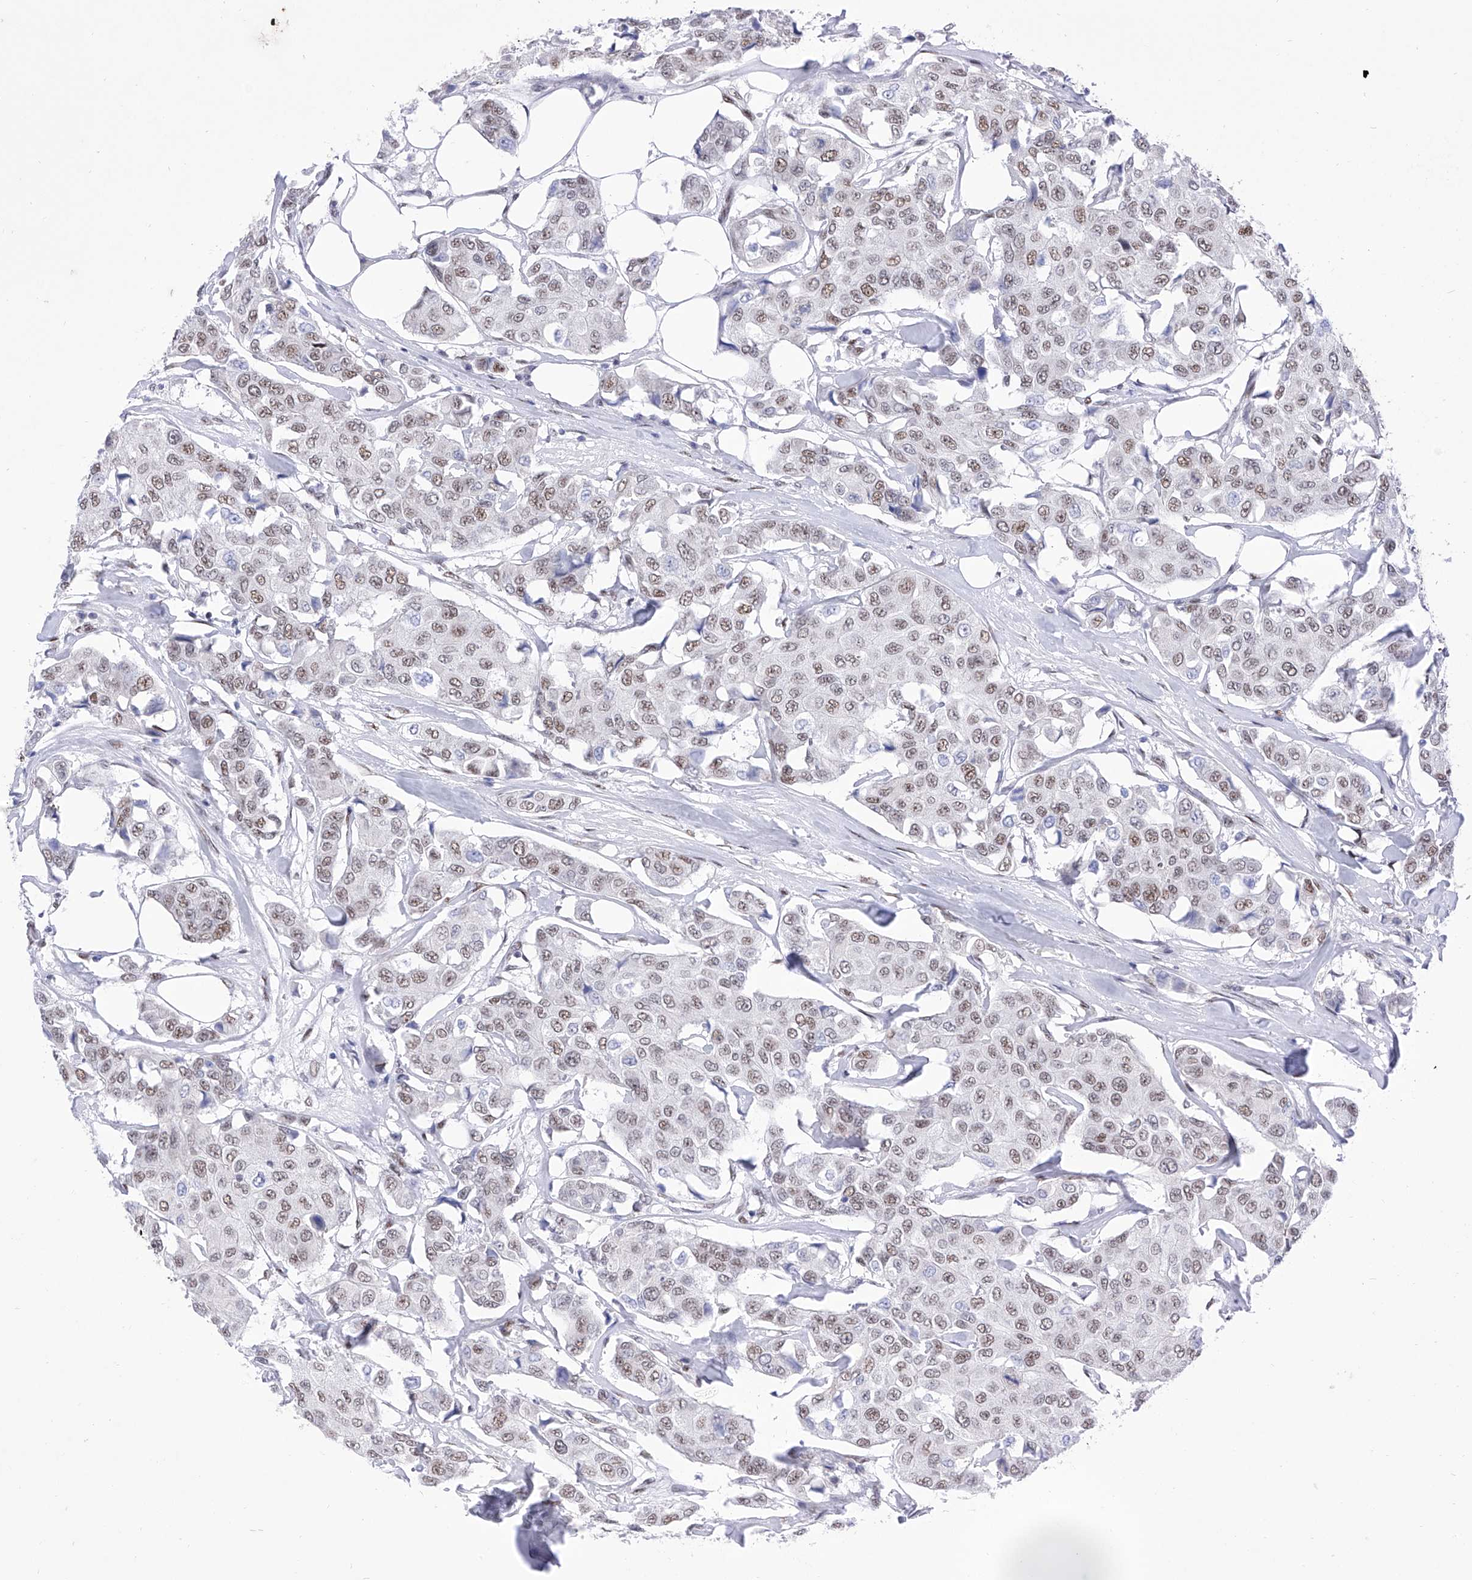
{"staining": {"intensity": "moderate", "quantity": ">75%", "location": "nuclear"}, "tissue": "breast cancer", "cell_type": "Tumor cells", "image_type": "cancer", "snomed": [{"axis": "morphology", "description": "Duct carcinoma"}, {"axis": "topography", "description": "Breast"}], "caption": "Breast cancer stained for a protein (brown) reveals moderate nuclear positive staining in approximately >75% of tumor cells.", "gene": "ATN1", "patient": {"sex": "female", "age": 80}}